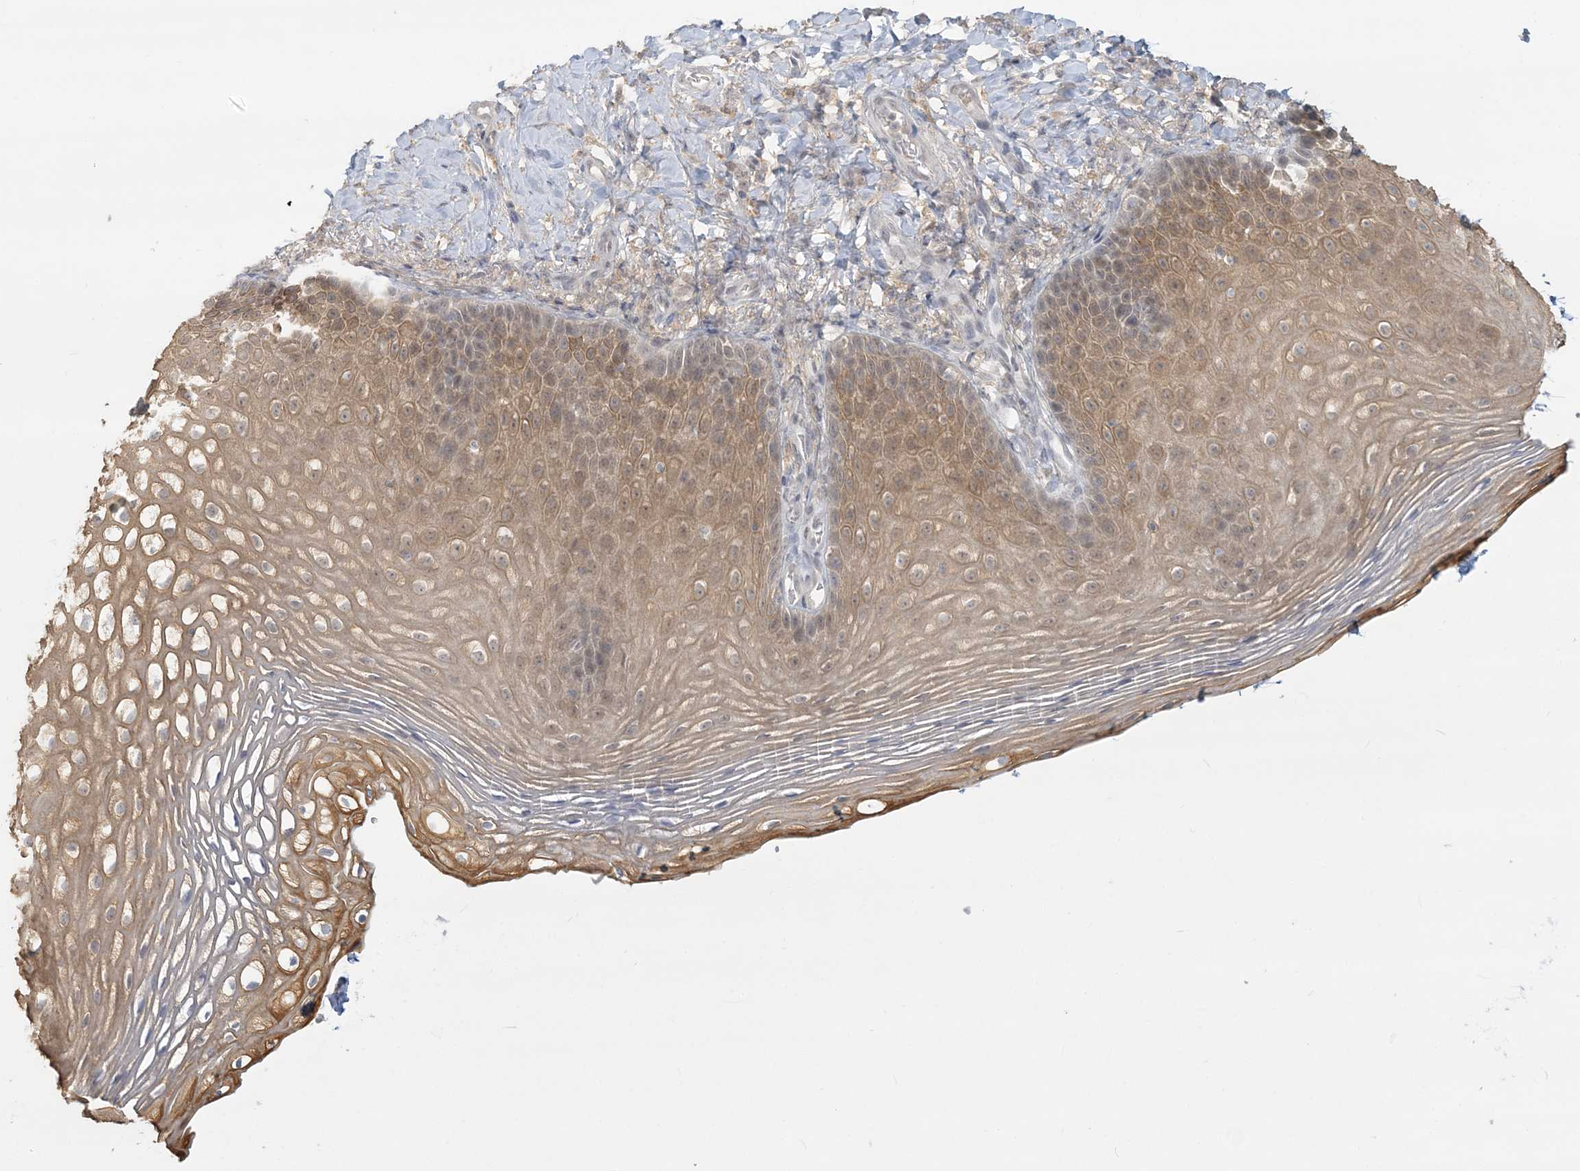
{"staining": {"intensity": "moderate", "quantity": ">75%", "location": "cytoplasmic/membranous,nuclear"}, "tissue": "vagina", "cell_type": "Squamous epithelial cells", "image_type": "normal", "snomed": [{"axis": "morphology", "description": "Normal tissue, NOS"}, {"axis": "topography", "description": "Vagina"}], "caption": "Protein expression analysis of unremarkable human vagina reveals moderate cytoplasmic/membranous,nuclear staining in about >75% of squamous epithelial cells.", "gene": "ANKS1A", "patient": {"sex": "female", "age": 60}}